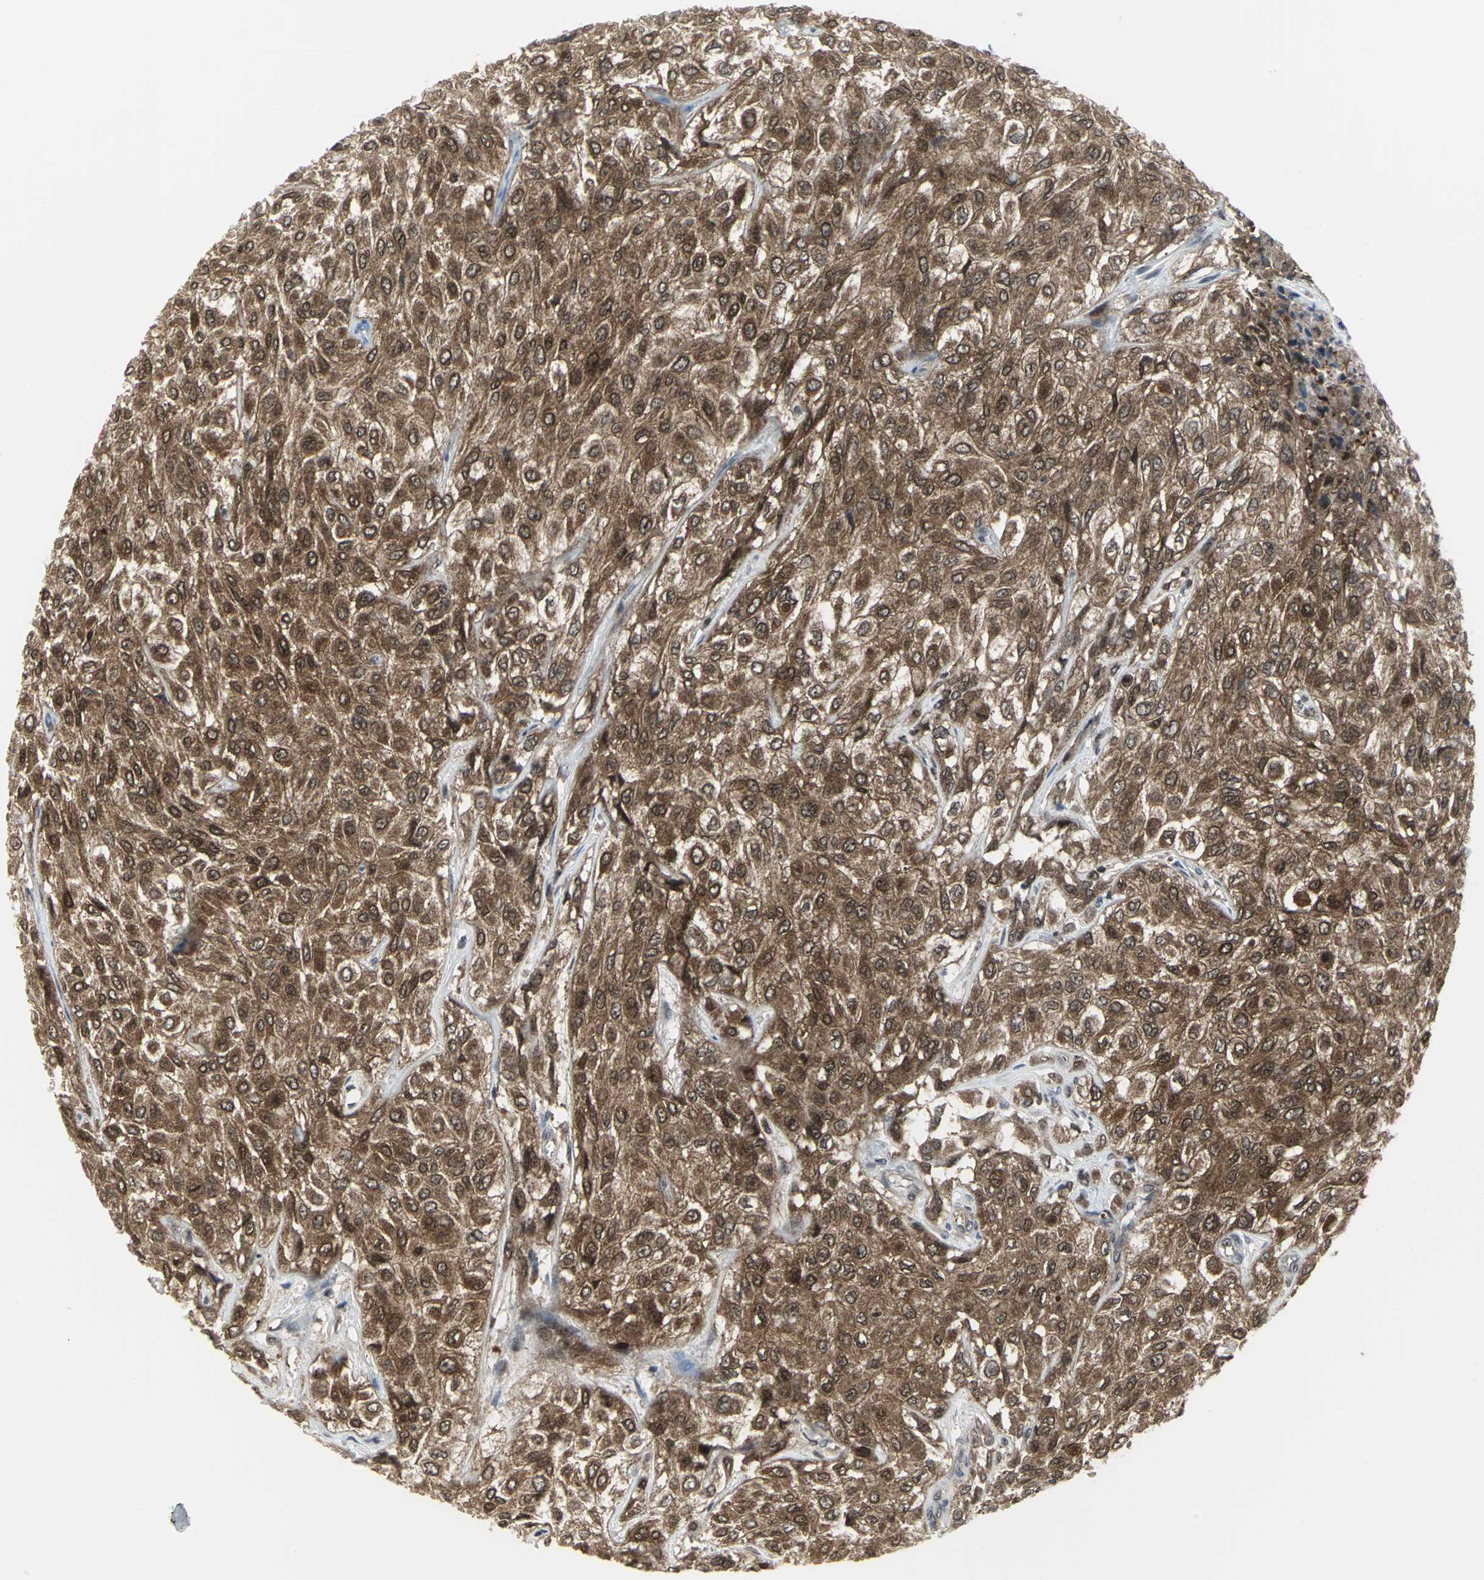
{"staining": {"intensity": "strong", "quantity": ">75%", "location": "cytoplasmic/membranous,nuclear"}, "tissue": "urothelial cancer", "cell_type": "Tumor cells", "image_type": "cancer", "snomed": [{"axis": "morphology", "description": "Urothelial carcinoma, High grade"}, {"axis": "topography", "description": "Urinary bladder"}], "caption": "High-grade urothelial carcinoma tissue reveals strong cytoplasmic/membranous and nuclear expression in approximately >75% of tumor cells, visualized by immunohistochemistry.", "gene": "SFN", "patient": {"sex": "male", "age": 57}}